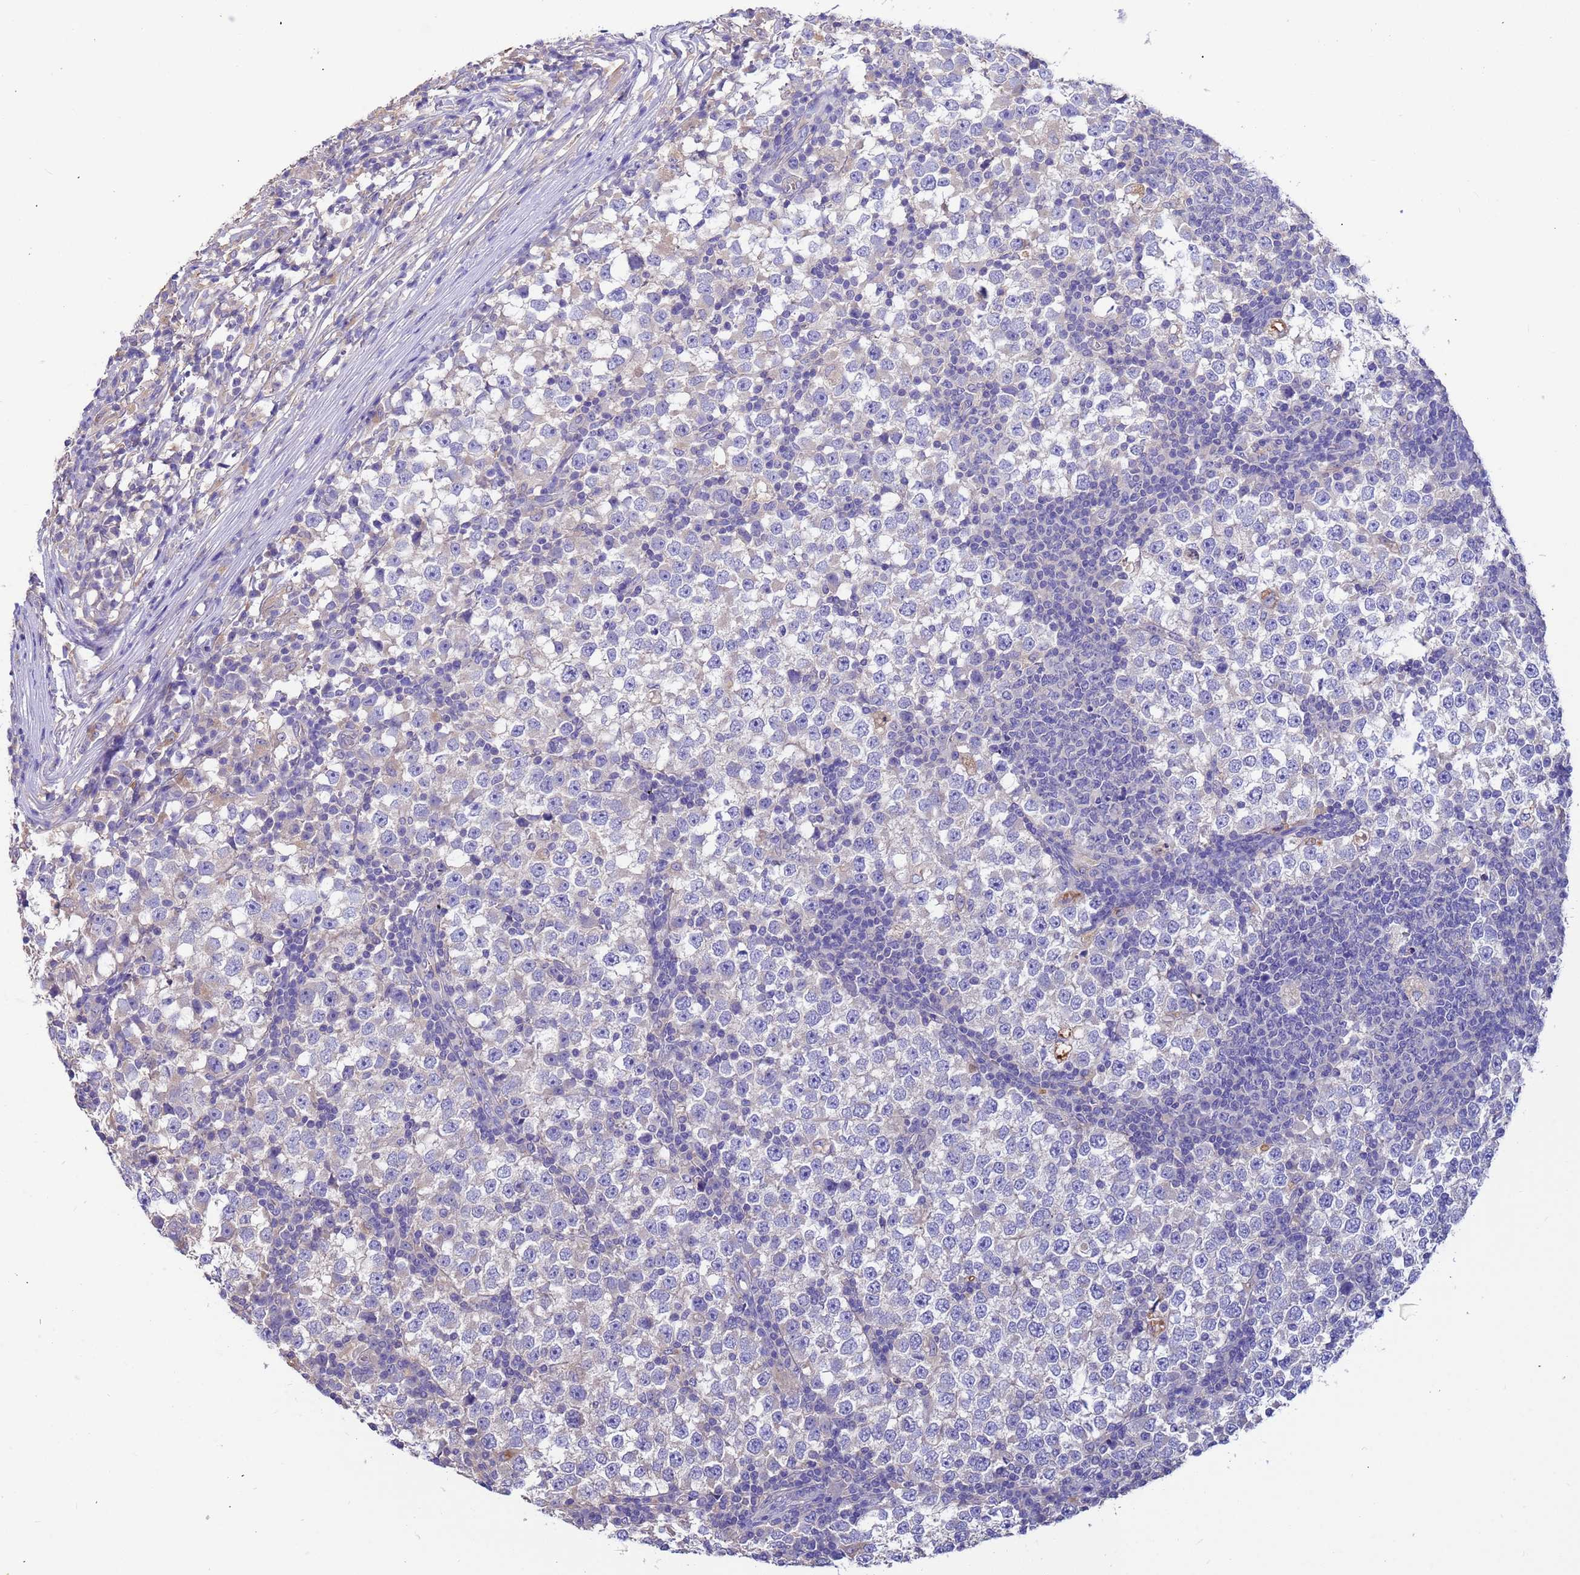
{"staining": {"intensity": "negative", "quantity": "none", "location": "none"}, "tissue": "testis cancer", "cell_type": "Tumor cells", "image_type": "cancer", "snomed": [{"axis": "morphology", "description": "Seminoma, NOS"}, {"axis": "topography", "description": "Testis"}], "caption": "Seminoma (testis) was stained to show a protein in brown. There is no significant expression in tumor cells.", "gene": "SRL", "patient": {"sex": "male", "age": 65}}